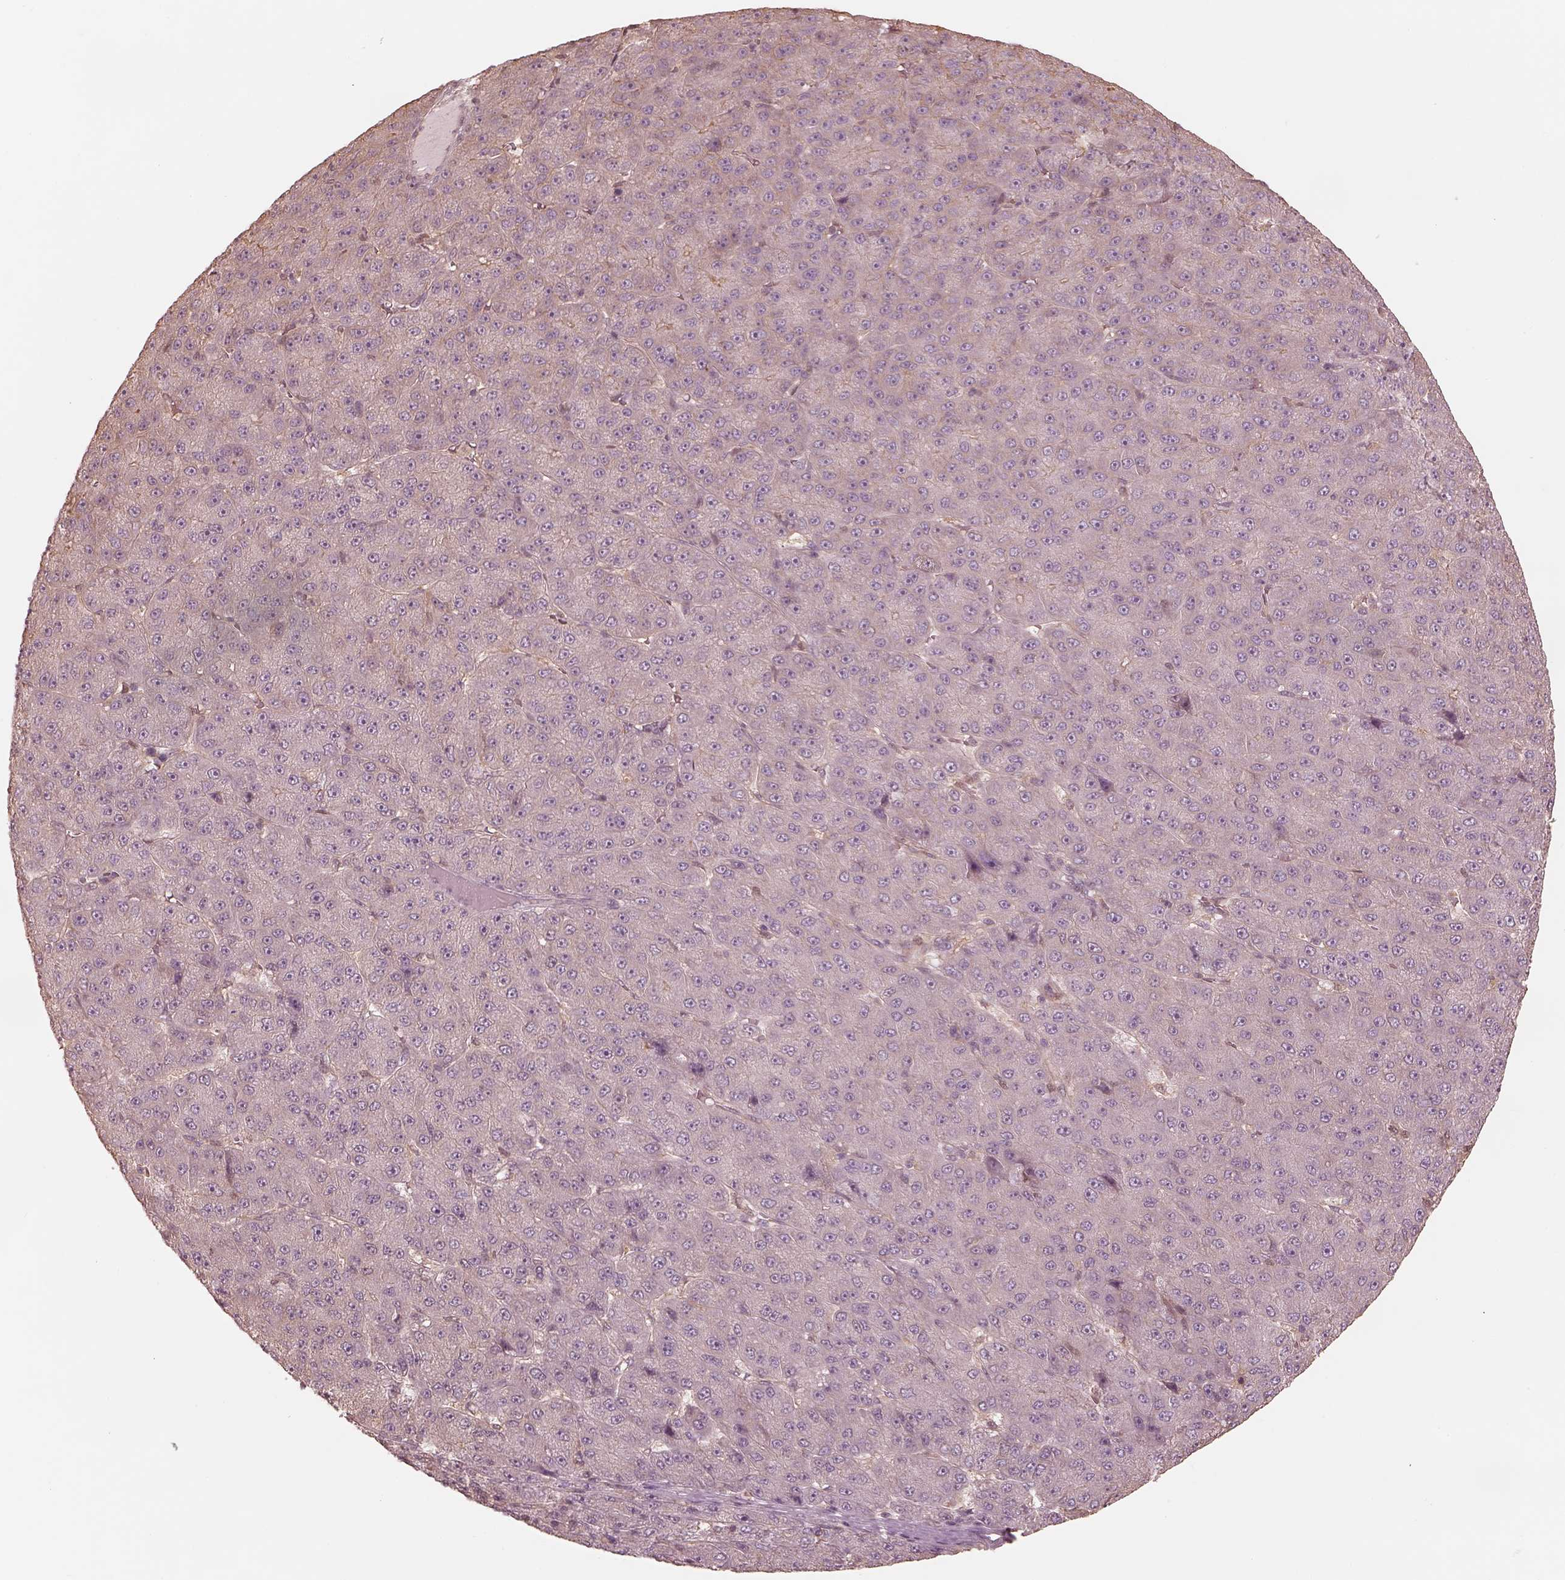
{"staining": {"intensity": "negative", "quantity": "none", "location": "none"}, "tissue": "liver cancer", "cell_type": "Tumor cells", "image_type": "cancer", "snomed": [{"axis": "morphology", "description": "Carcinoma, Hepatocellular, NOS"}, {"axis": "topography", "description": "Liver"}], "caption": "Protein analysis of liver cancer reveals no significant expression in tumor cells.", "gene": "KIF5C", "patient": {"sex": "male", "age": 67}}